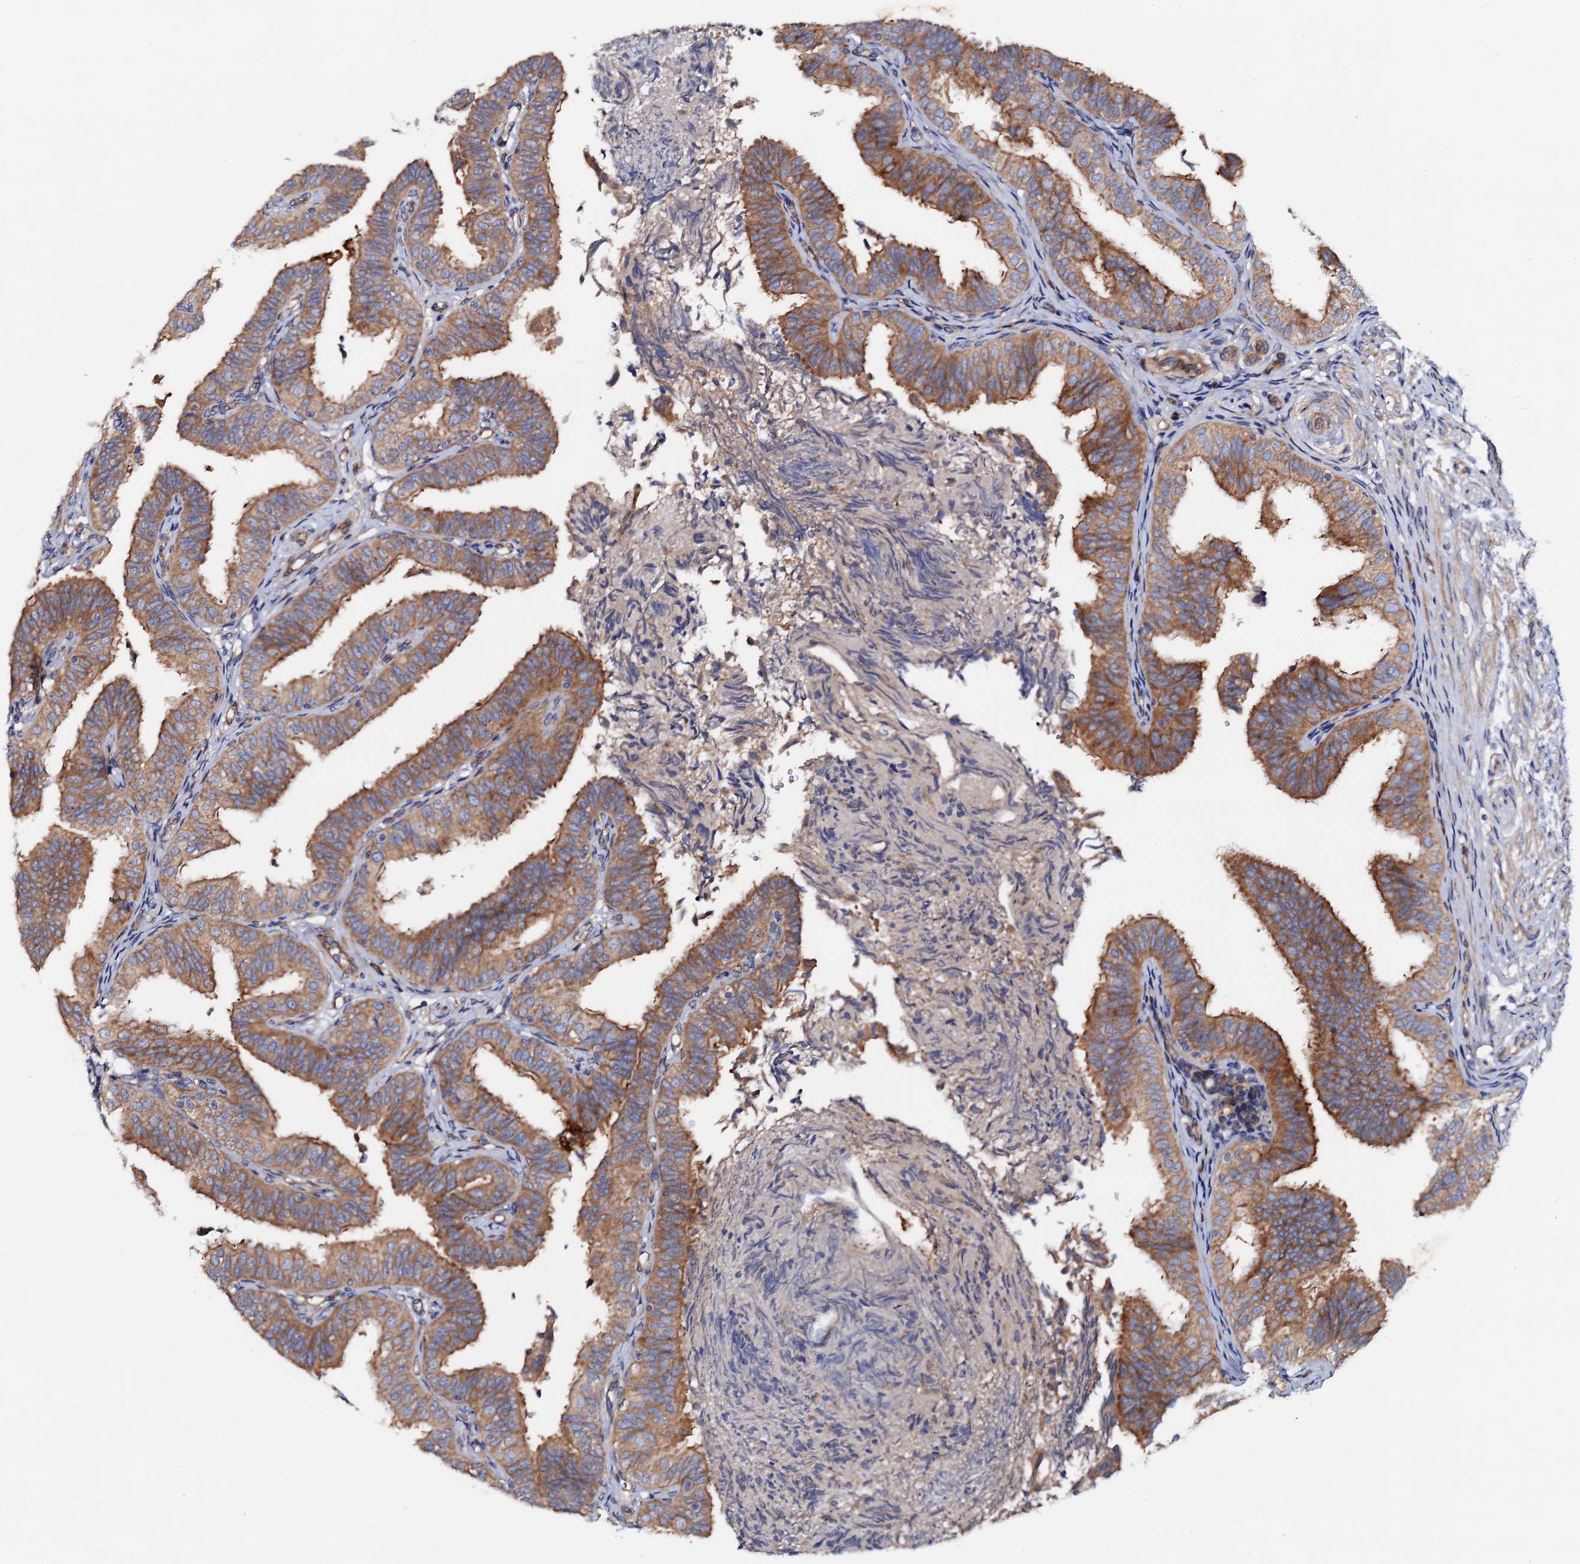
{"staining": {"intensity": "moderate", "quantity": ">75%", "location": "cytoplasmic/membranous"}, "tissue": "fallopian tube", "cell_type": "Glandular cells", "image_type": "normal", "snomed": [{"axis": "morphology", "description": "Normal tissue, NOS"}, {"axis": "topography", "description": "Fallopian tube"}], "caption": "A high-resolution micrograph shows immunohistochemistry staining of benign fallopian tube, which shows moderate cytoplasmic/membranous staining in approximately >75% of glandular cells.", "gene": "MRPL48", "patient": {"sex": "female", "age": 35}}